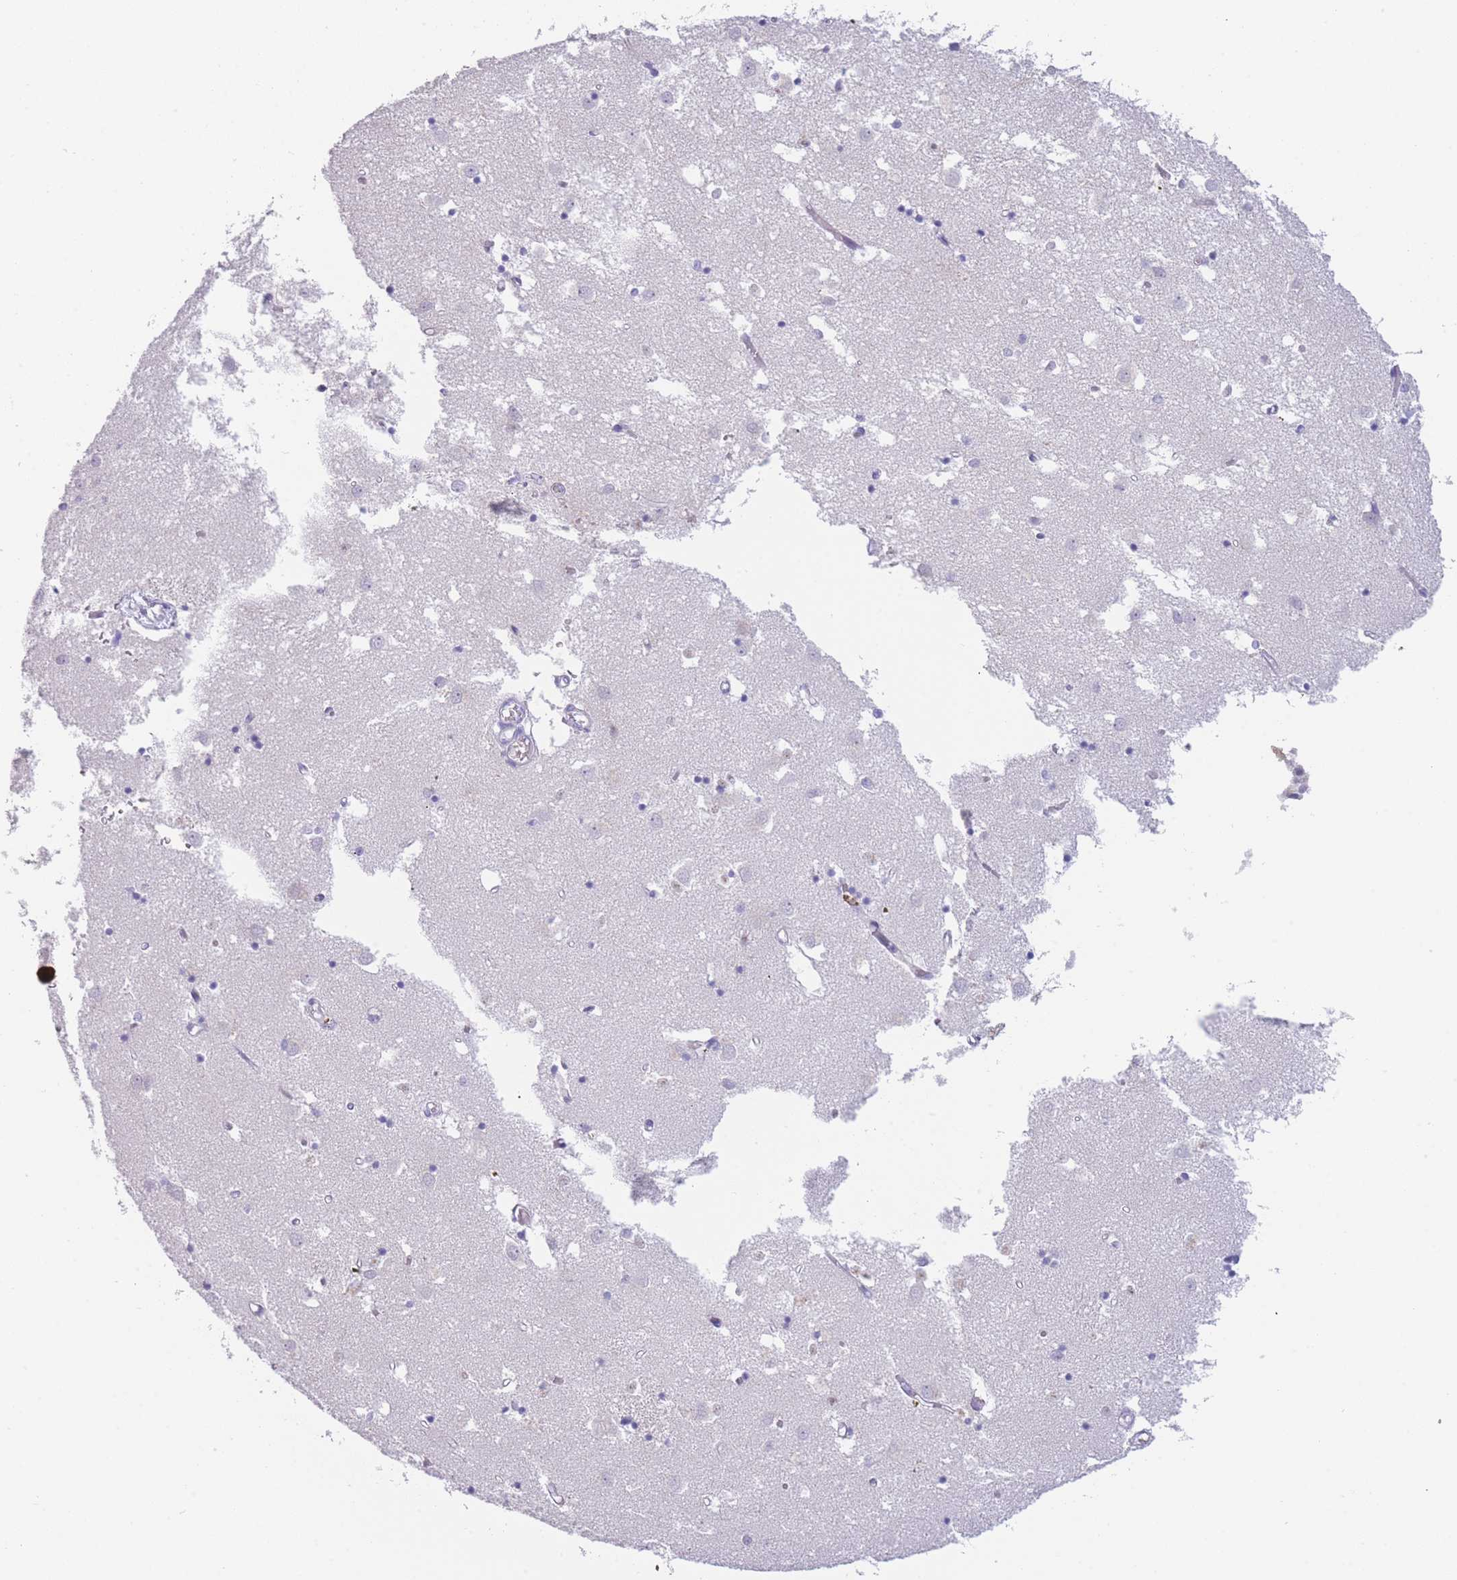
{"staining": {"intensity": "negative", "quantity": "none", "location": "none"}, "tissue": "caudate", "cell_type": "Glial cells", "image_type": "normal", "snomed": [{"axis": "morphology", "description": "Normal tissue, NOS"}, {"axis": "topography", "description": "Lateral ventricle wall"}], "caption": "Human caudate stained for a protein using immunohistochemistry (IHC) demonstrates no positivity in glial cells.", "gene": "ZNF627", "patient": {"sex": "male", "age": 70}}